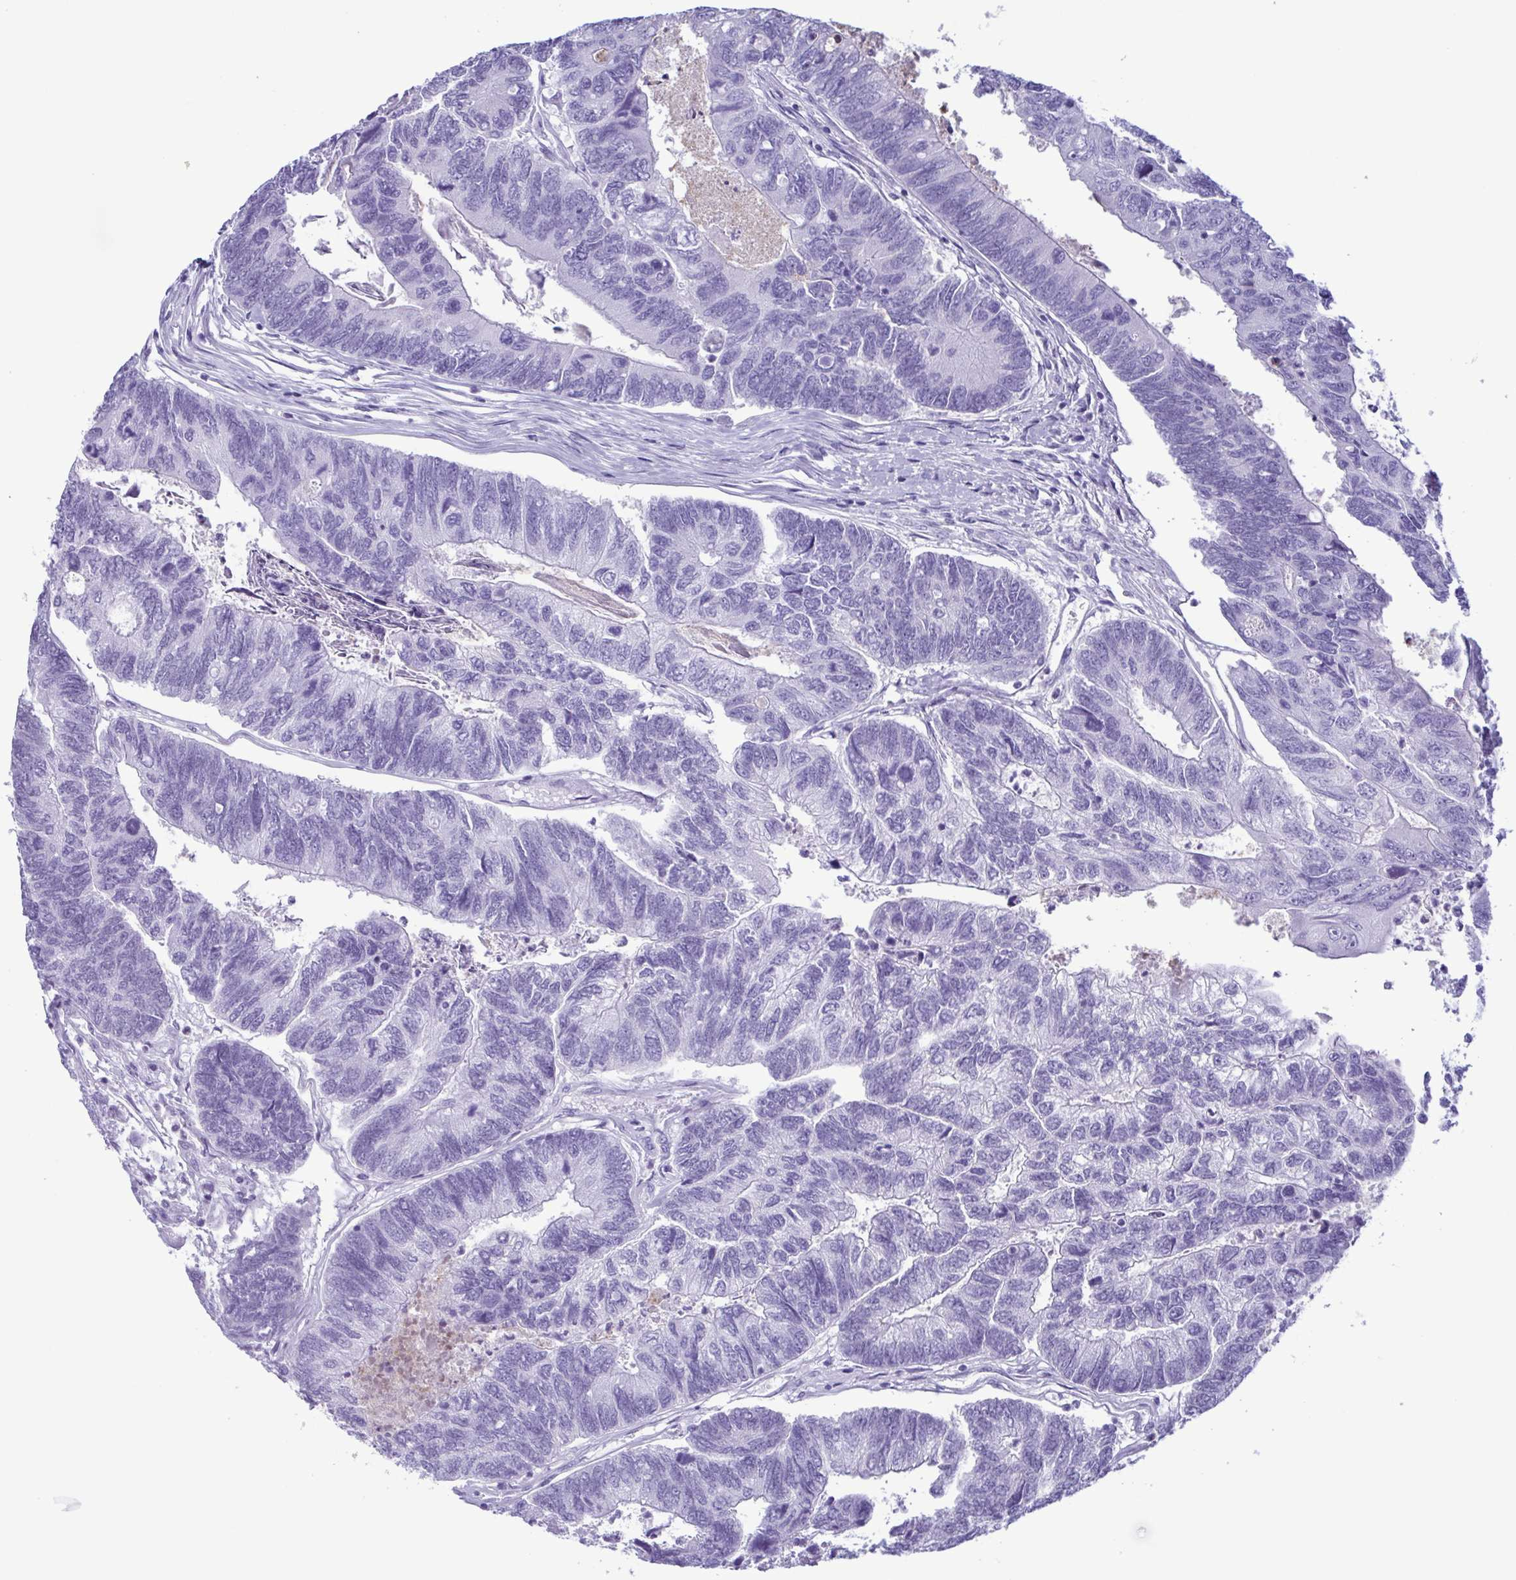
{"staining": {"intensity": "negative", "quantity": "none", "location": "none"}, "tissue": "colorectal cancer", "cell_type": "Tumor cells", "image_type": "cancer", "snomed": [{"axis": "morphology", "description": "Adenocarcinoma, NOS"}, {"axis": "topography", "description": "Colon"}], "caption": "Tumor cells show no significant staining in adenocarcinoma (colorectal).", "gene": "LTF", "patient": {"sex": "female", "age": 67}}